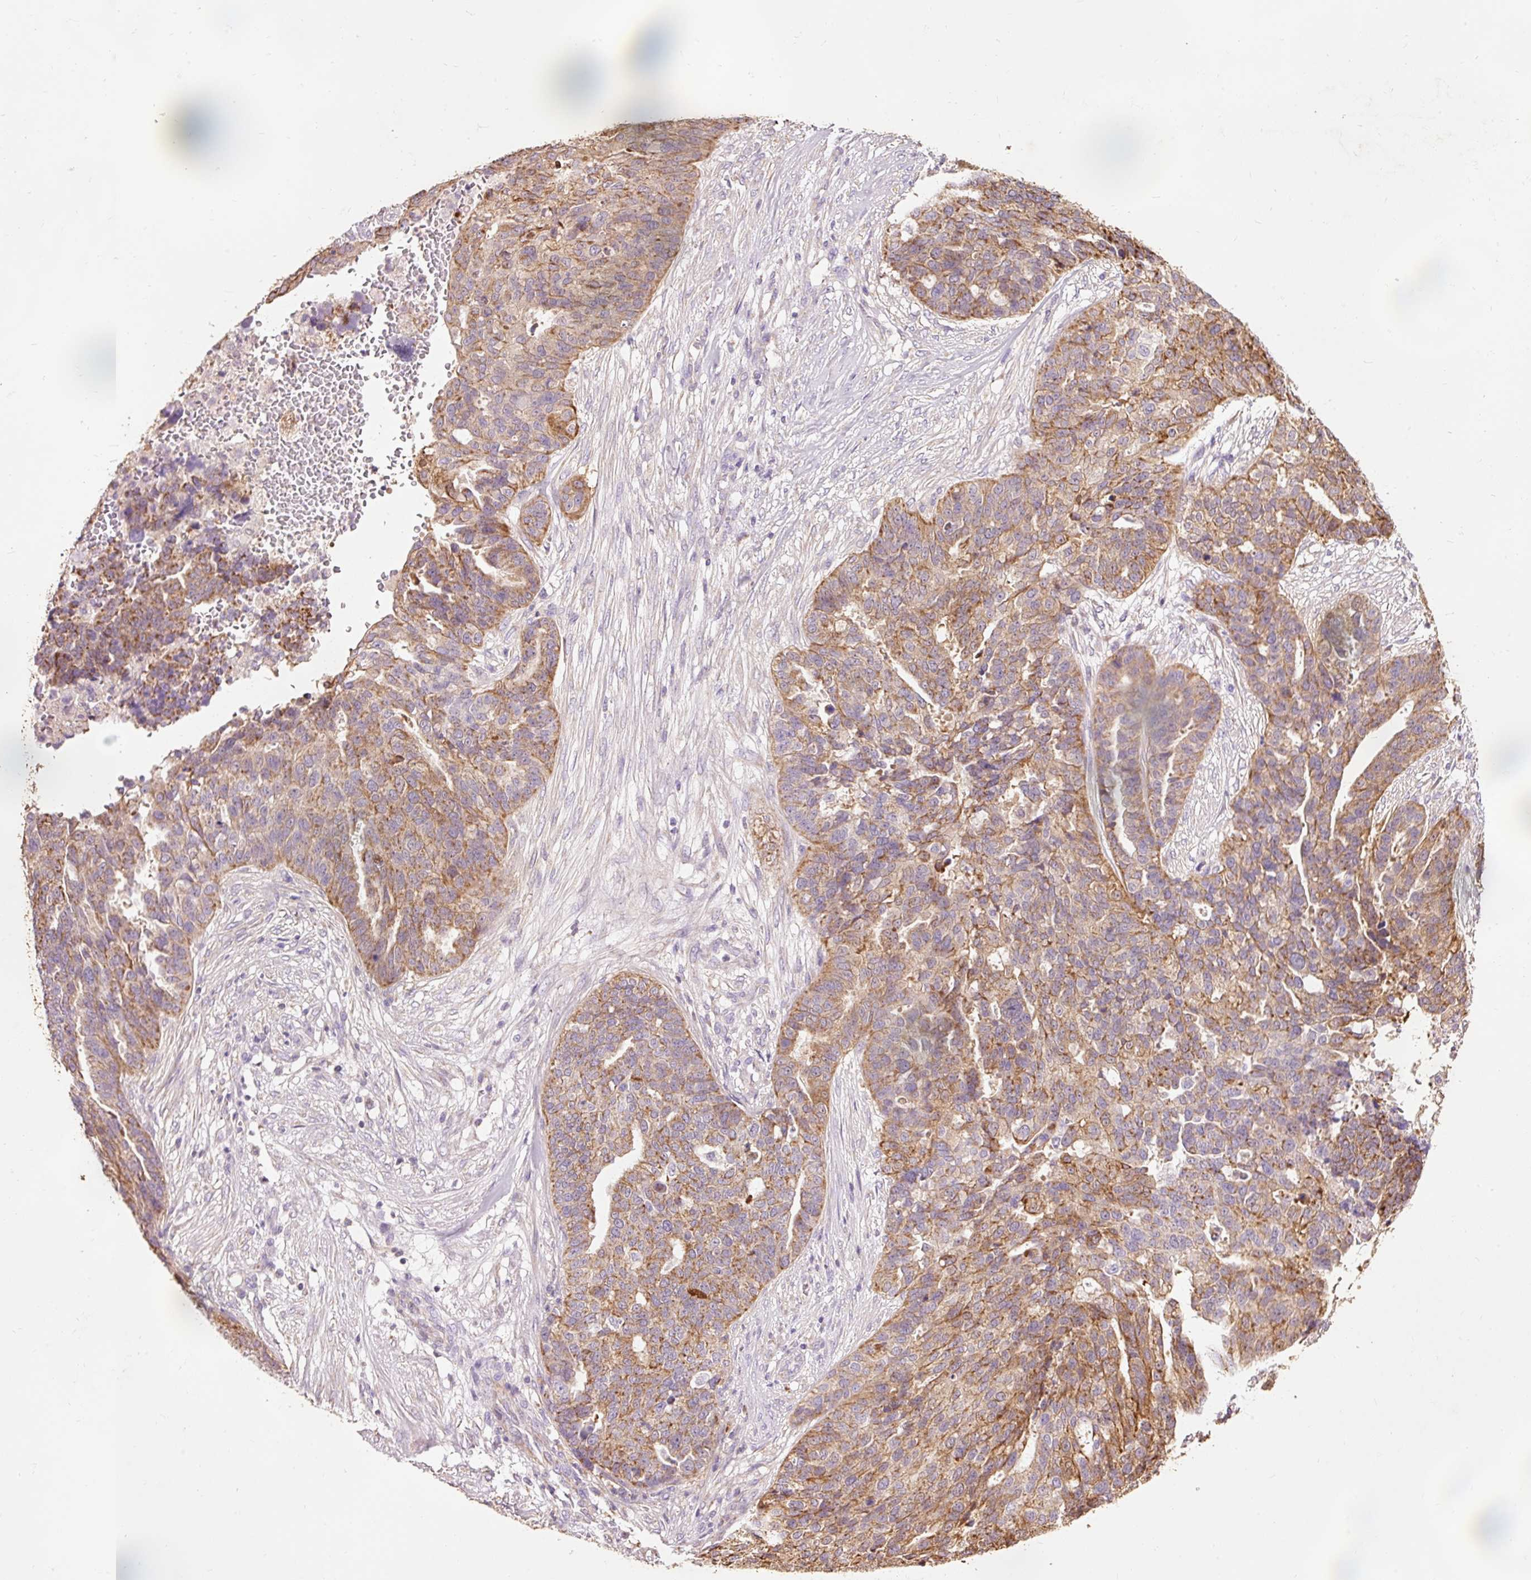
{"staining": {"intensity": "moderate", "quantity": ">75%", "location": "cytoplasmic/membranous"}, "tissue": "ovarian cancer", "cell_type": "Tumor cells", "image_type": "cancer", "snomed": [{"axis": "morphology", "description": "Cystadenocarcinoma, serous, NOS"}, {"axis": "topography", "description": "Ovary"}], "caption": "An image of human ovarian serous cystadenocarcinoma stained for a protein reveals moderate cytoplasmic/membranous brown staining in tumor cells. The staining was performed using DAB, with brown indicating positive protein expression. Nuclei are stained blue with hematoxylin.", "gene": "PRDX5", "patient": {"sex": "female", "age": 59}}